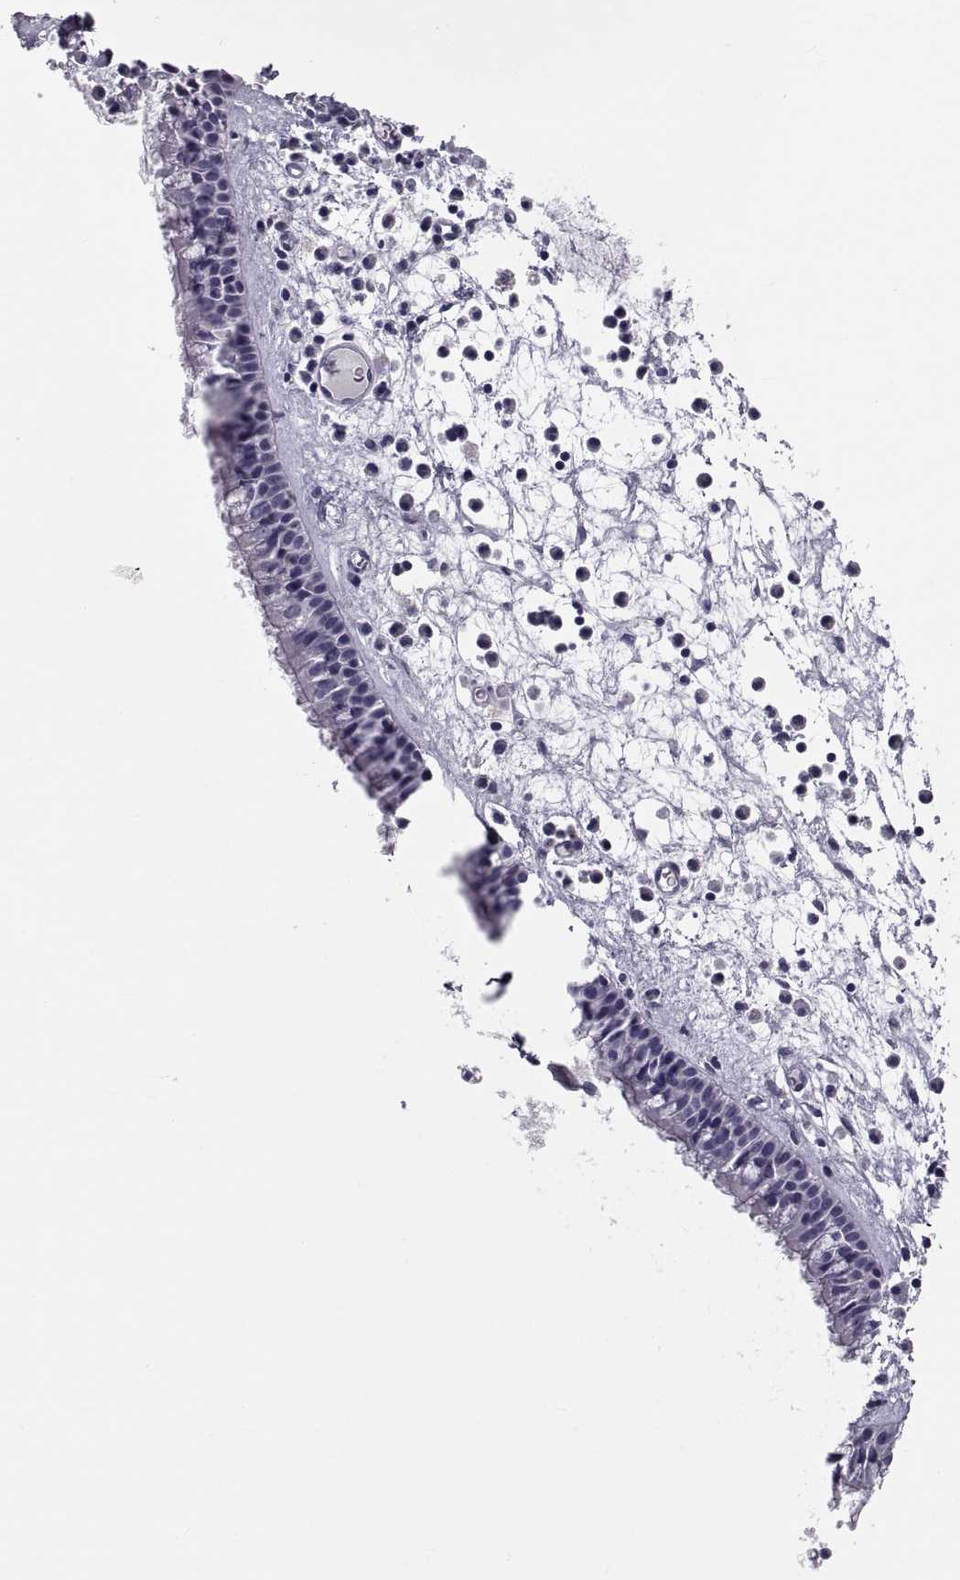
{"staining": {"intensity": "negative", "quantity": "none", "location": "none"}, "tissue": "nasopharynx", "cell_type": "Respiratory epithelial cells", "image_type": "normal", "snomed": [{"axis": "morphology", "description": "Normal tissue, NOS"}, {"axis": "topography", "description": "Nasopharynx"}], "caption": "Nasopharynx was stained to show a protein in brown. There is no significant positivity in respiratory epithelial cells. The staining is performed using DAB (3,3'-diaminobenzidine) brown chromogen with nuclei counter-stained in using hematoxylin.", "gene": "PDZRN4", "patient": {"sex": "female", "age": 47}}